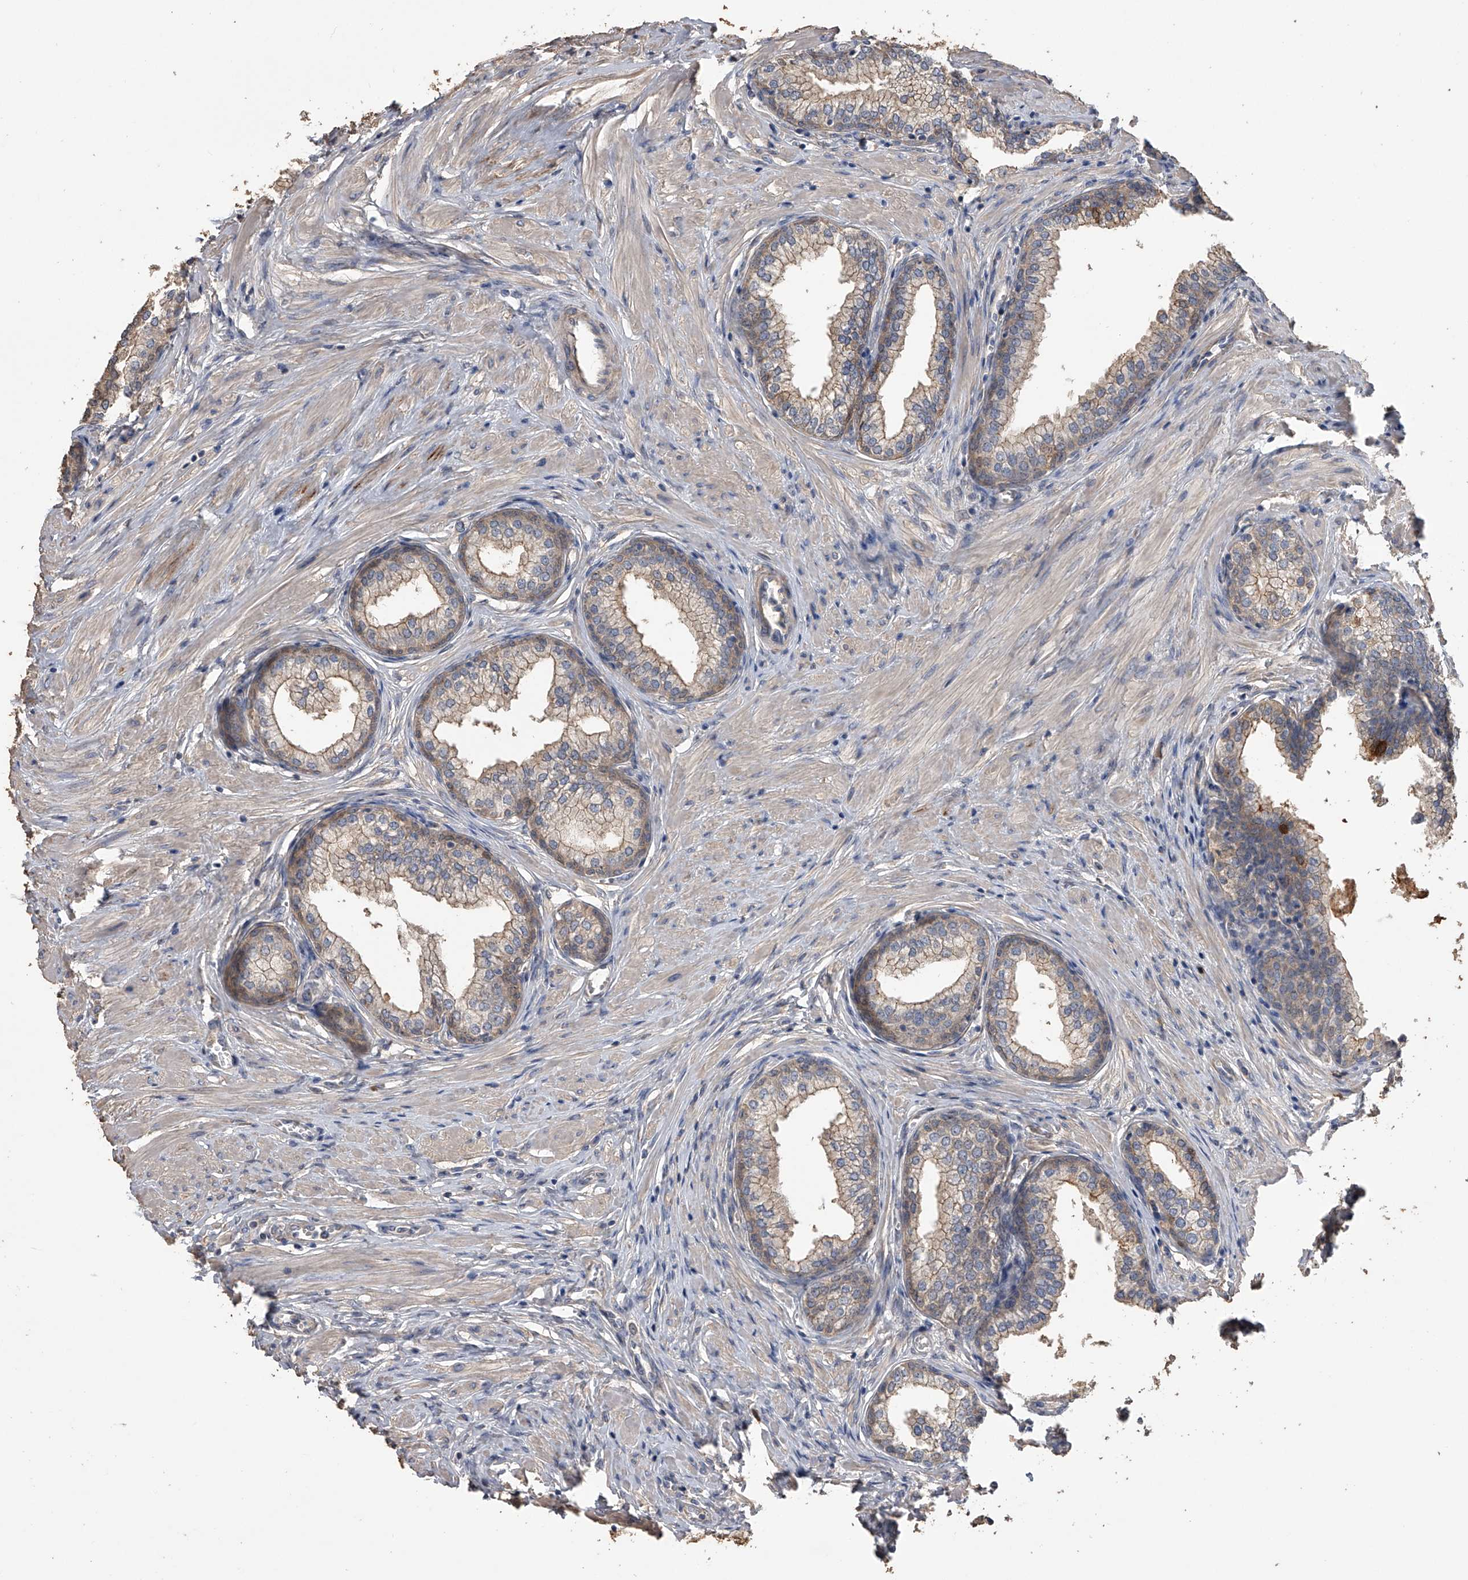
{"staining": {"intensity": "strong", "quantity": "25%-75%", "location": "cytoplasmic/membranous"}, "tissue": "prostate", "cell_type": "Glandular cells", "image_type": "normal", "snomed": [{"axis": "morphology", "description": "Normal tissue, NOS"}, {"axis": "morphology", "description": "Urothelial carcinoma, Low grade"}, {"axis": "topography", "description": "Urinary bladder"}, {"axis": "topography", "description": "Prostate"}], "caption": "Benign prostate was stained to show a protein in brown. There is high levels of strong cytoplasmic/membranous positivity in about 25%-75% of glandular cells.", "gene": "ZNF343", "patient": {"sex": "male", "age": 60}}